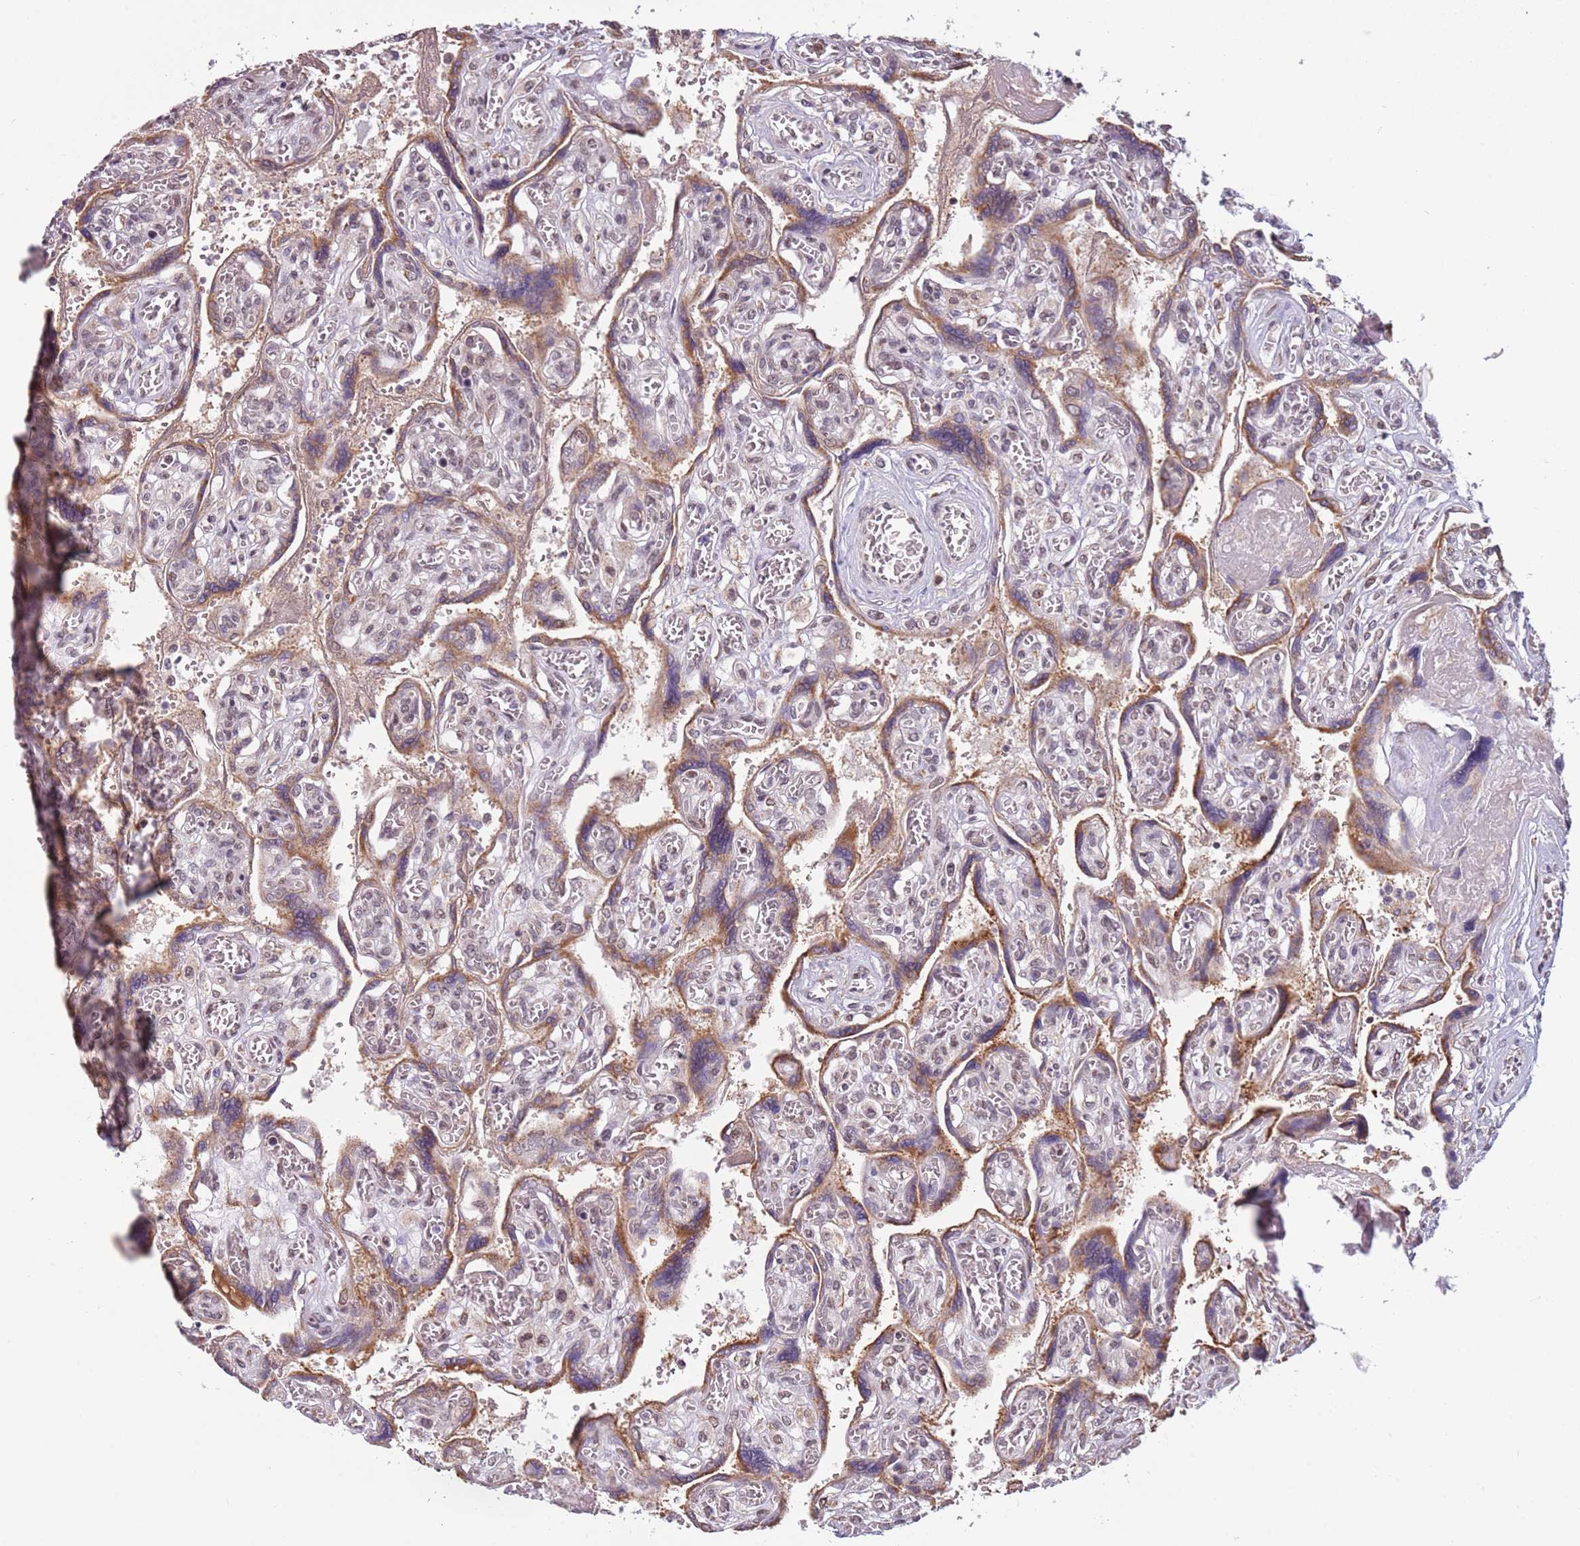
{"staining": {"intensity": "moderate", "quantity": ">75%", "location": "cytoplasmic/membranous"}, "tissue": "placenta", "cell_type": "Decidual cells", "image_type": "normal", "snomed": [{"axis": "morphology", "description": "Normal tissue, NOS"}, {"axis": "topography", "description": "Placenta"}], "caption": "IHC image of normal placenta stained for a protein (brown), which shows medium levels of moderate cytoplasmic/membranous expression in approximately >75% of decidual cells.", "gene": "BARD1", "patient": {"sex": "female", "age": 39}}